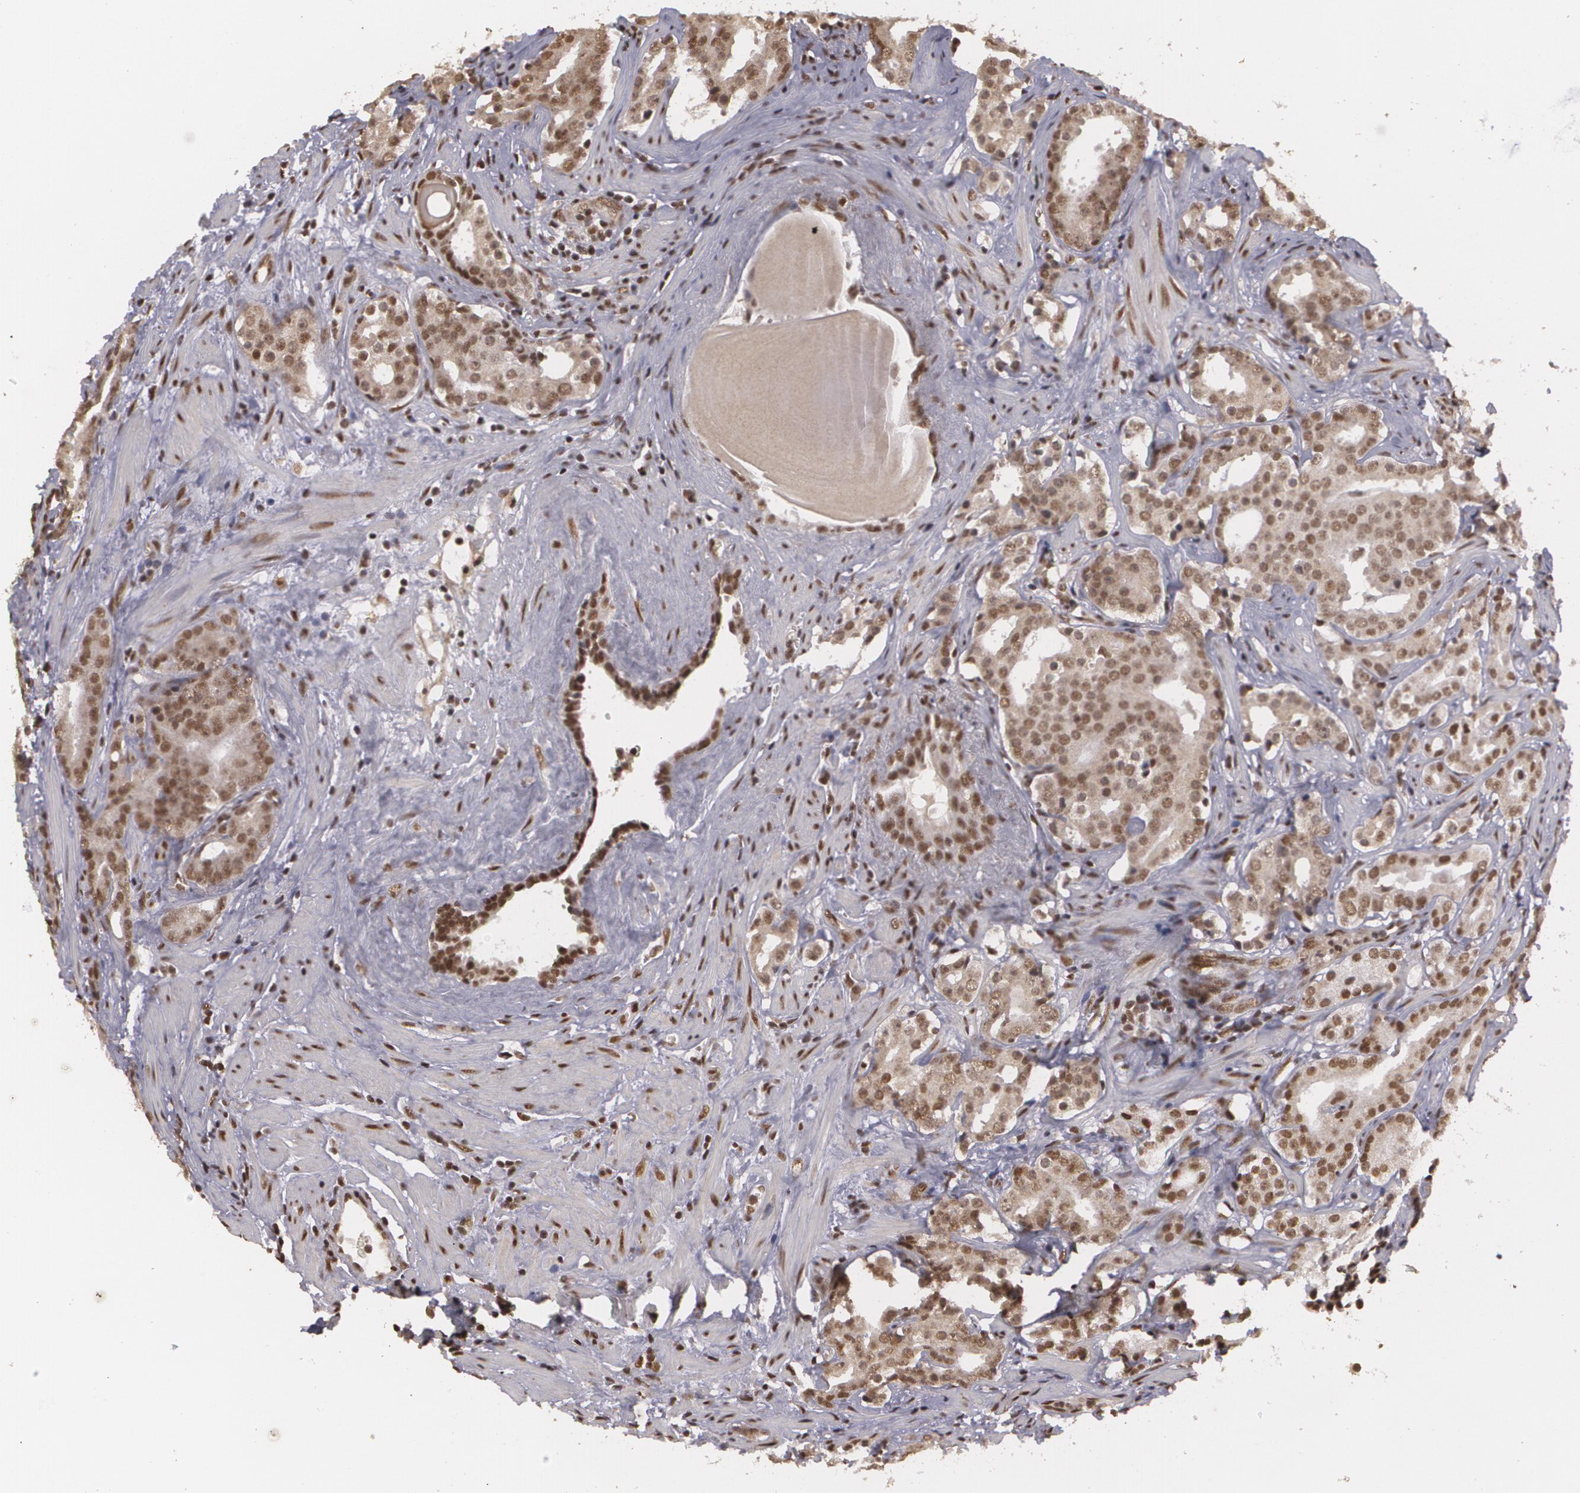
{"staining": {"intensity": "strong", "quantity": ">75%", "location": "nuclear"}, "tissue": "prostate cancer", "cell_type": "Tumor cells", "image_type": "cancer", "snomed": [{"axis": "morphology", "description": "Adenocarcinoma, Low grade"}, {"axis": "topography", "description": "Prostate"}], "caption": "Human prostate adenocarcinoma (low-grade) stained for a protein (brown) shows strong nuclear positive staining in about >75% of tumor cells.", "gene": "RXRB", "patient": {"sex": "male", "age": 59}}